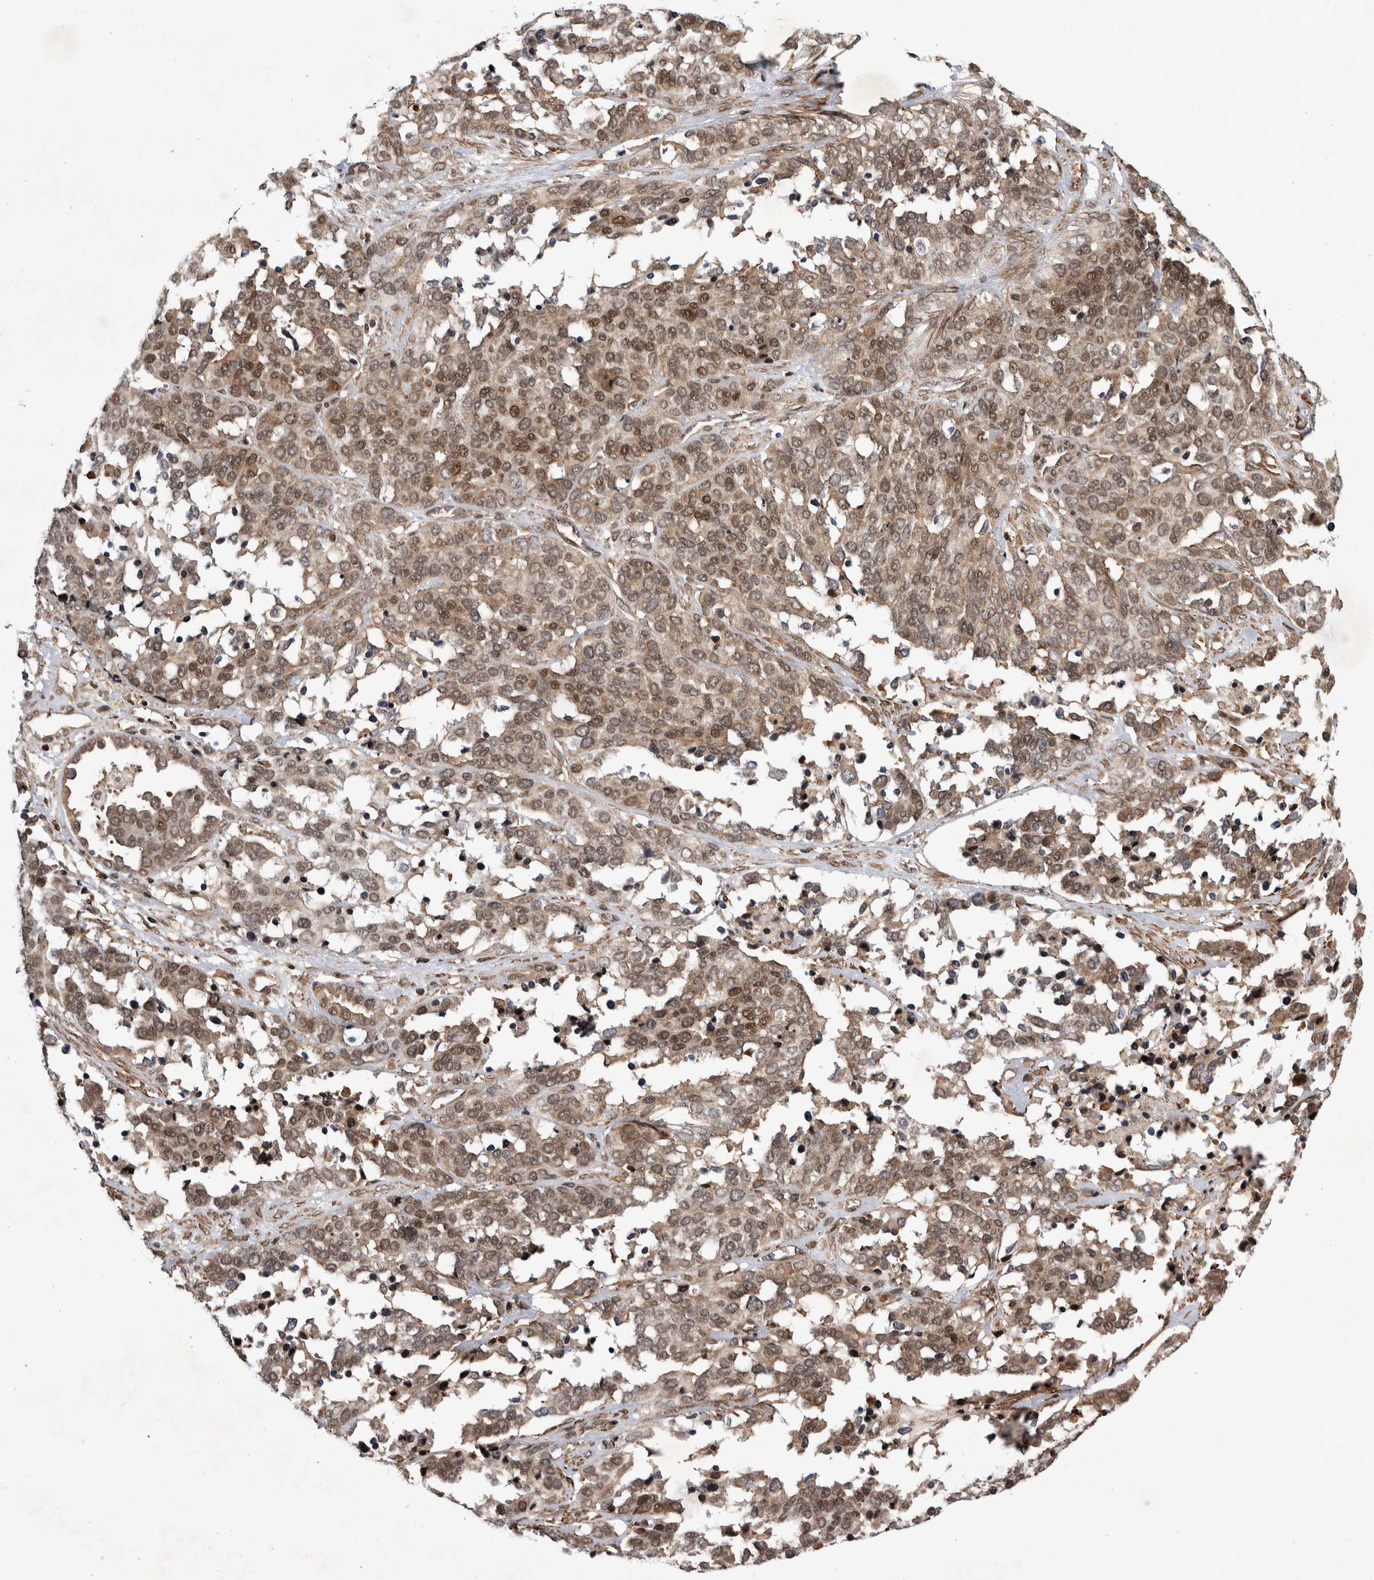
{"staining": {"intensity": "moderate", "quantity": ">75%", "location": "cytoplasmic/membranous,nuclear"}, "tissue": "ovarian cancer", "cell_type": "Tumor cells", "image_type": "cancer", "snomed": [{"axis": "morphology", "description": "Cystadenocarcinoma, serous, NOS"}, {"axis": "topography", "description": "Ovary"}], "caption": "Protein analysis of ovarian cancer (serous cystadenocarcinoma) tissue reveals moderate cytoplasmic/membranous and nuclear expression in about >75% of tumor cells.", "gene": "ARFGEF1", "patient": {"sex": "female", "age": 44}}